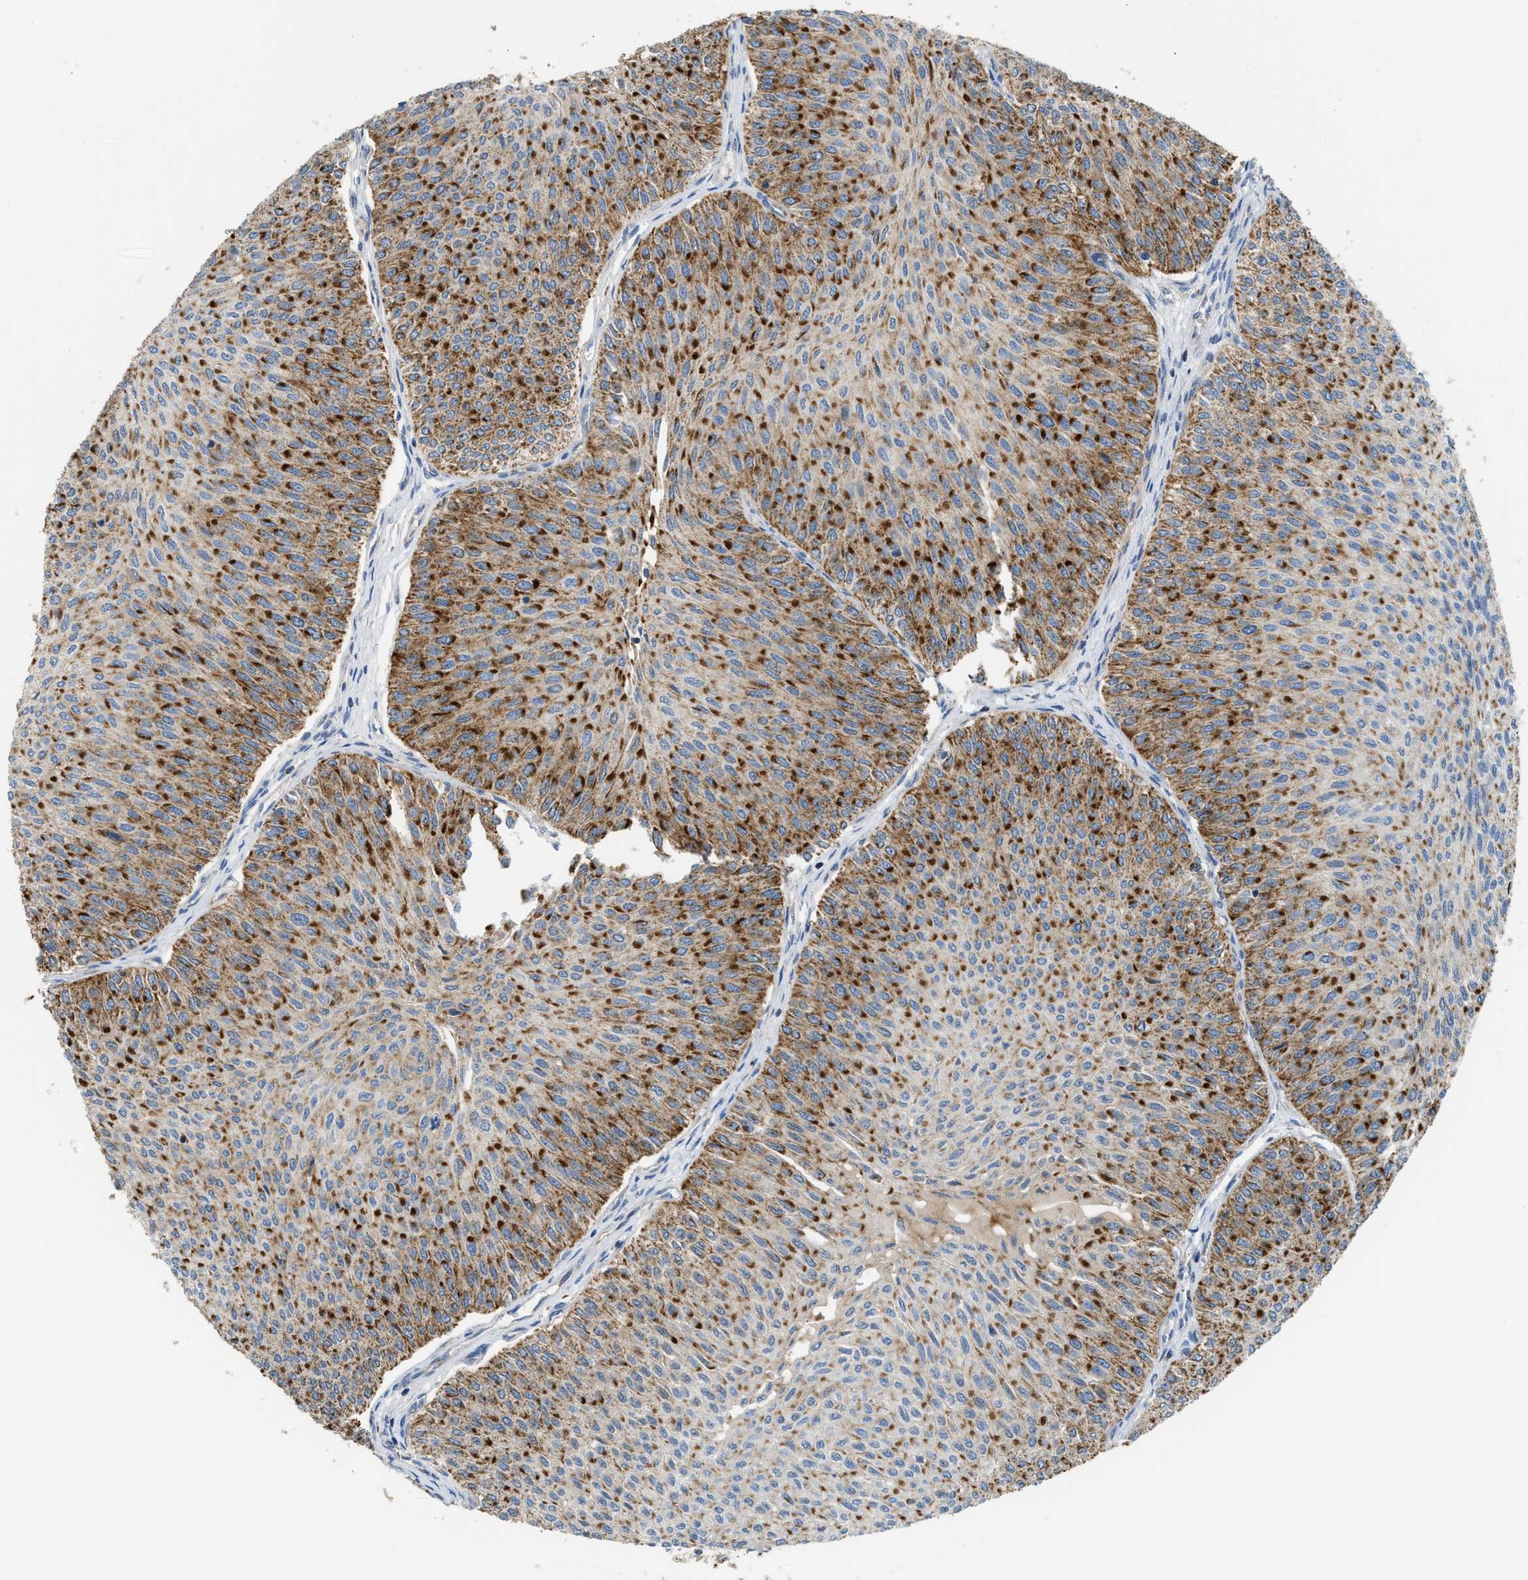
{"staining": {"intensity": "strong", "quantity": "25%-75%", "location": "cytoplasmic/membranous"}, "tissue": "urothelial cancer", "cell_type": "Tumor cells", "image_type": "cancer", "snomed": [{"axis": "morphology", "description": "Urothelial carcinoma, Low grade"}, {"axis": "topography", "description": "Urinary bladder"}], "caption": "This micrograph reveals immunohistochemistry (IHC) staining of human urothelial cancer, with high strong cytoplasmic/membranous positivity in approximately 25%-75% of tumor cells.", "gene": "GOT2", "patient": {"sex": "male", "age": 78}}